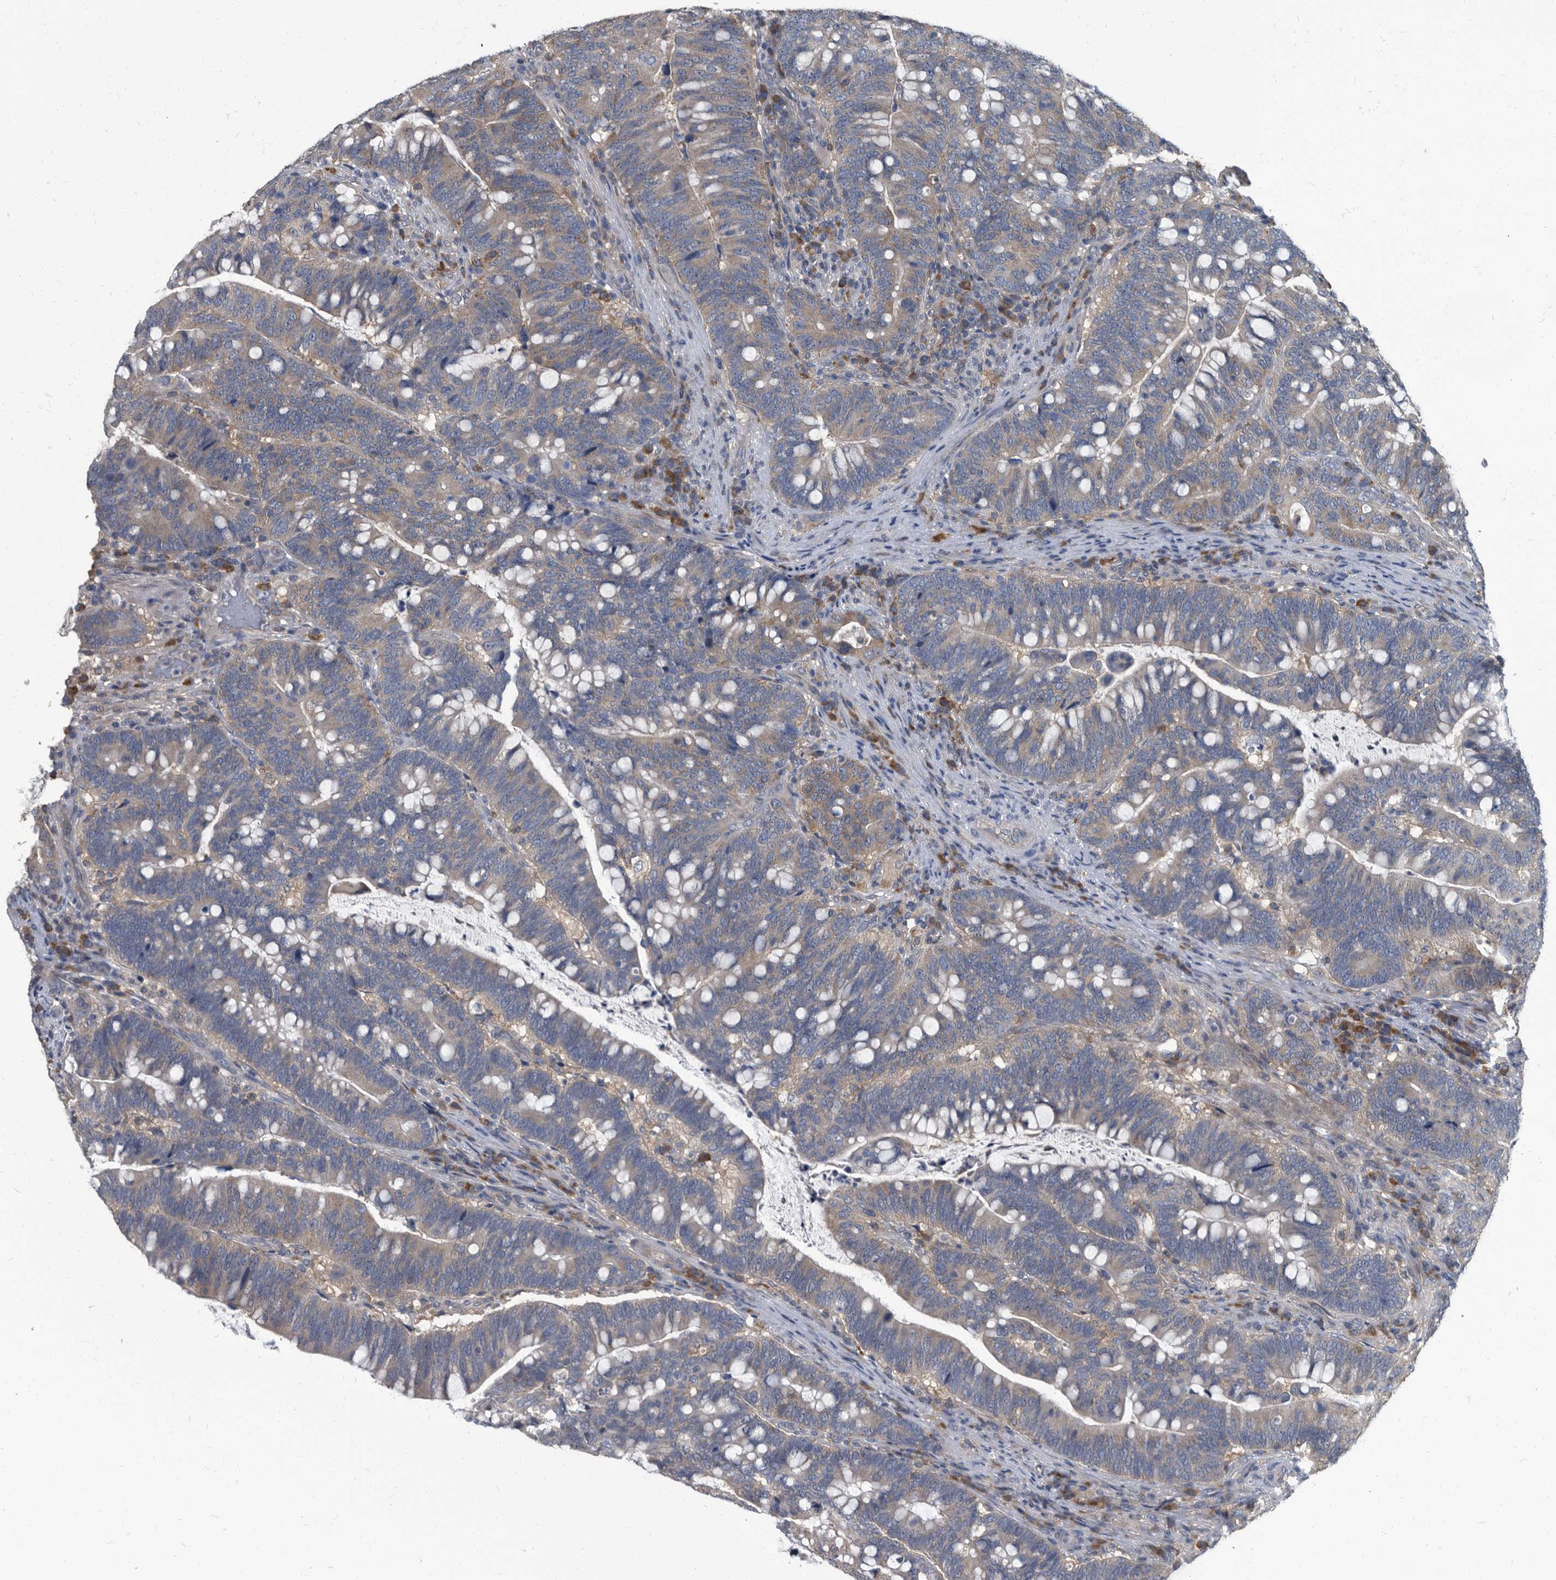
{"staining": {"intensity": "weak", "quantity": ">75%", "location": "cytoplasmic/membranous"}, "tissue": "colorectal cancer", "cell_type": "Tumor cells", "image_type": "cancer", "snomed": [{"axis": "morphology", "description": "Adenocarcinoma, NOS"}, {"axis": "topography", "description": "Colon"}], "caption": "This micrograph reveals immunohistochemistry (IHC) staining of human adenocarcinoma (colorectal), with low weak cytoplasmic/membranous expression in about >75% of tumor cells.", "gene": "CDV3", "patient": {"sex": "female", "age": 66}}